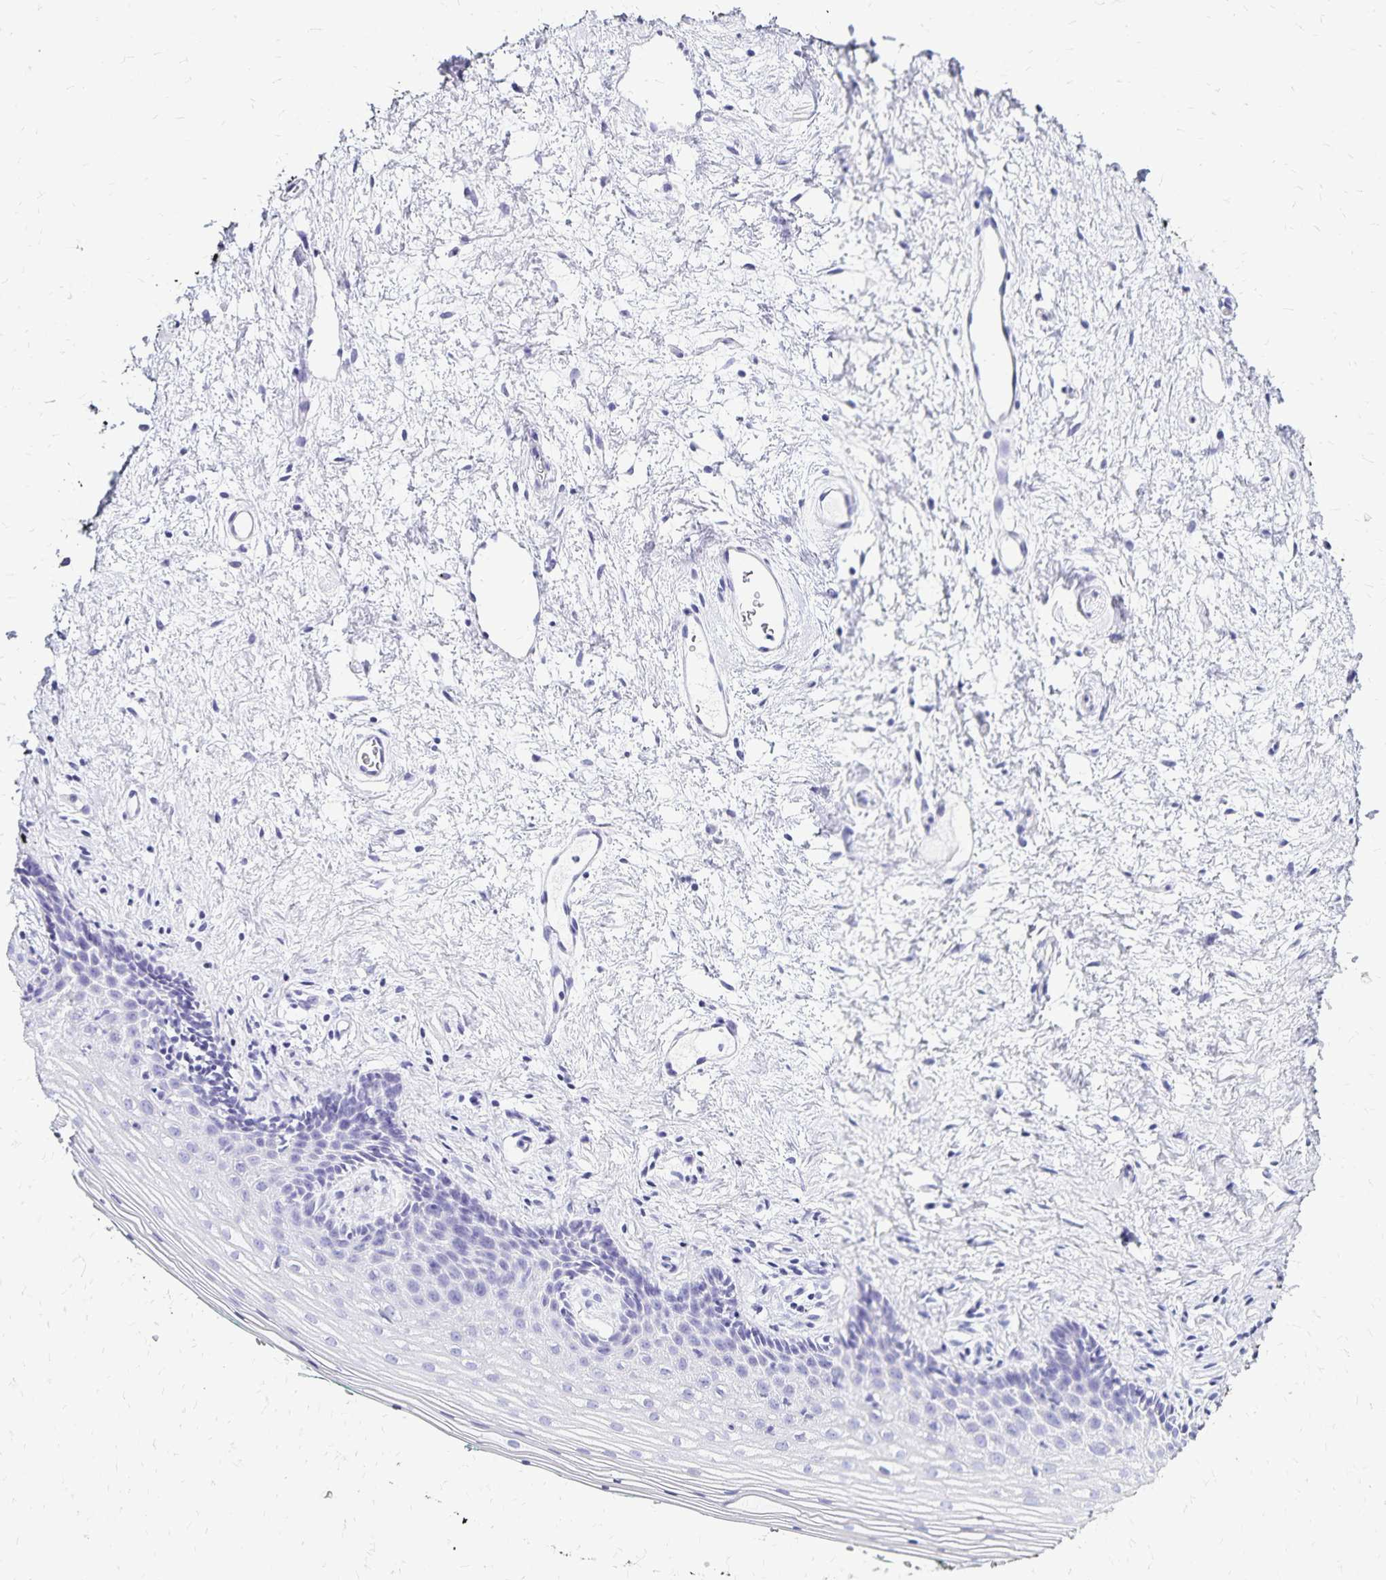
{"staining": {"intensity": "negative", "quantity": "none", "location": "none"}, "tissue": "vagina", "cell_type": "Squamous epithelial cells", "image_type": "normal", "snomed": [{"axis": "morphology", "description": "Normal tissue, NOS"}, {"axis": "topography", "description": "Vagina"}], "caption": "Immunohistochemistry (IHC) micrograph of benign vagina: vagina stained with DAB (3,3'-diaminobenzidine) exhibits no significant protein expression in squamous epithelial cells.", "gene": "LIN28B", "patient": {"sex": "female", "age": 42}}